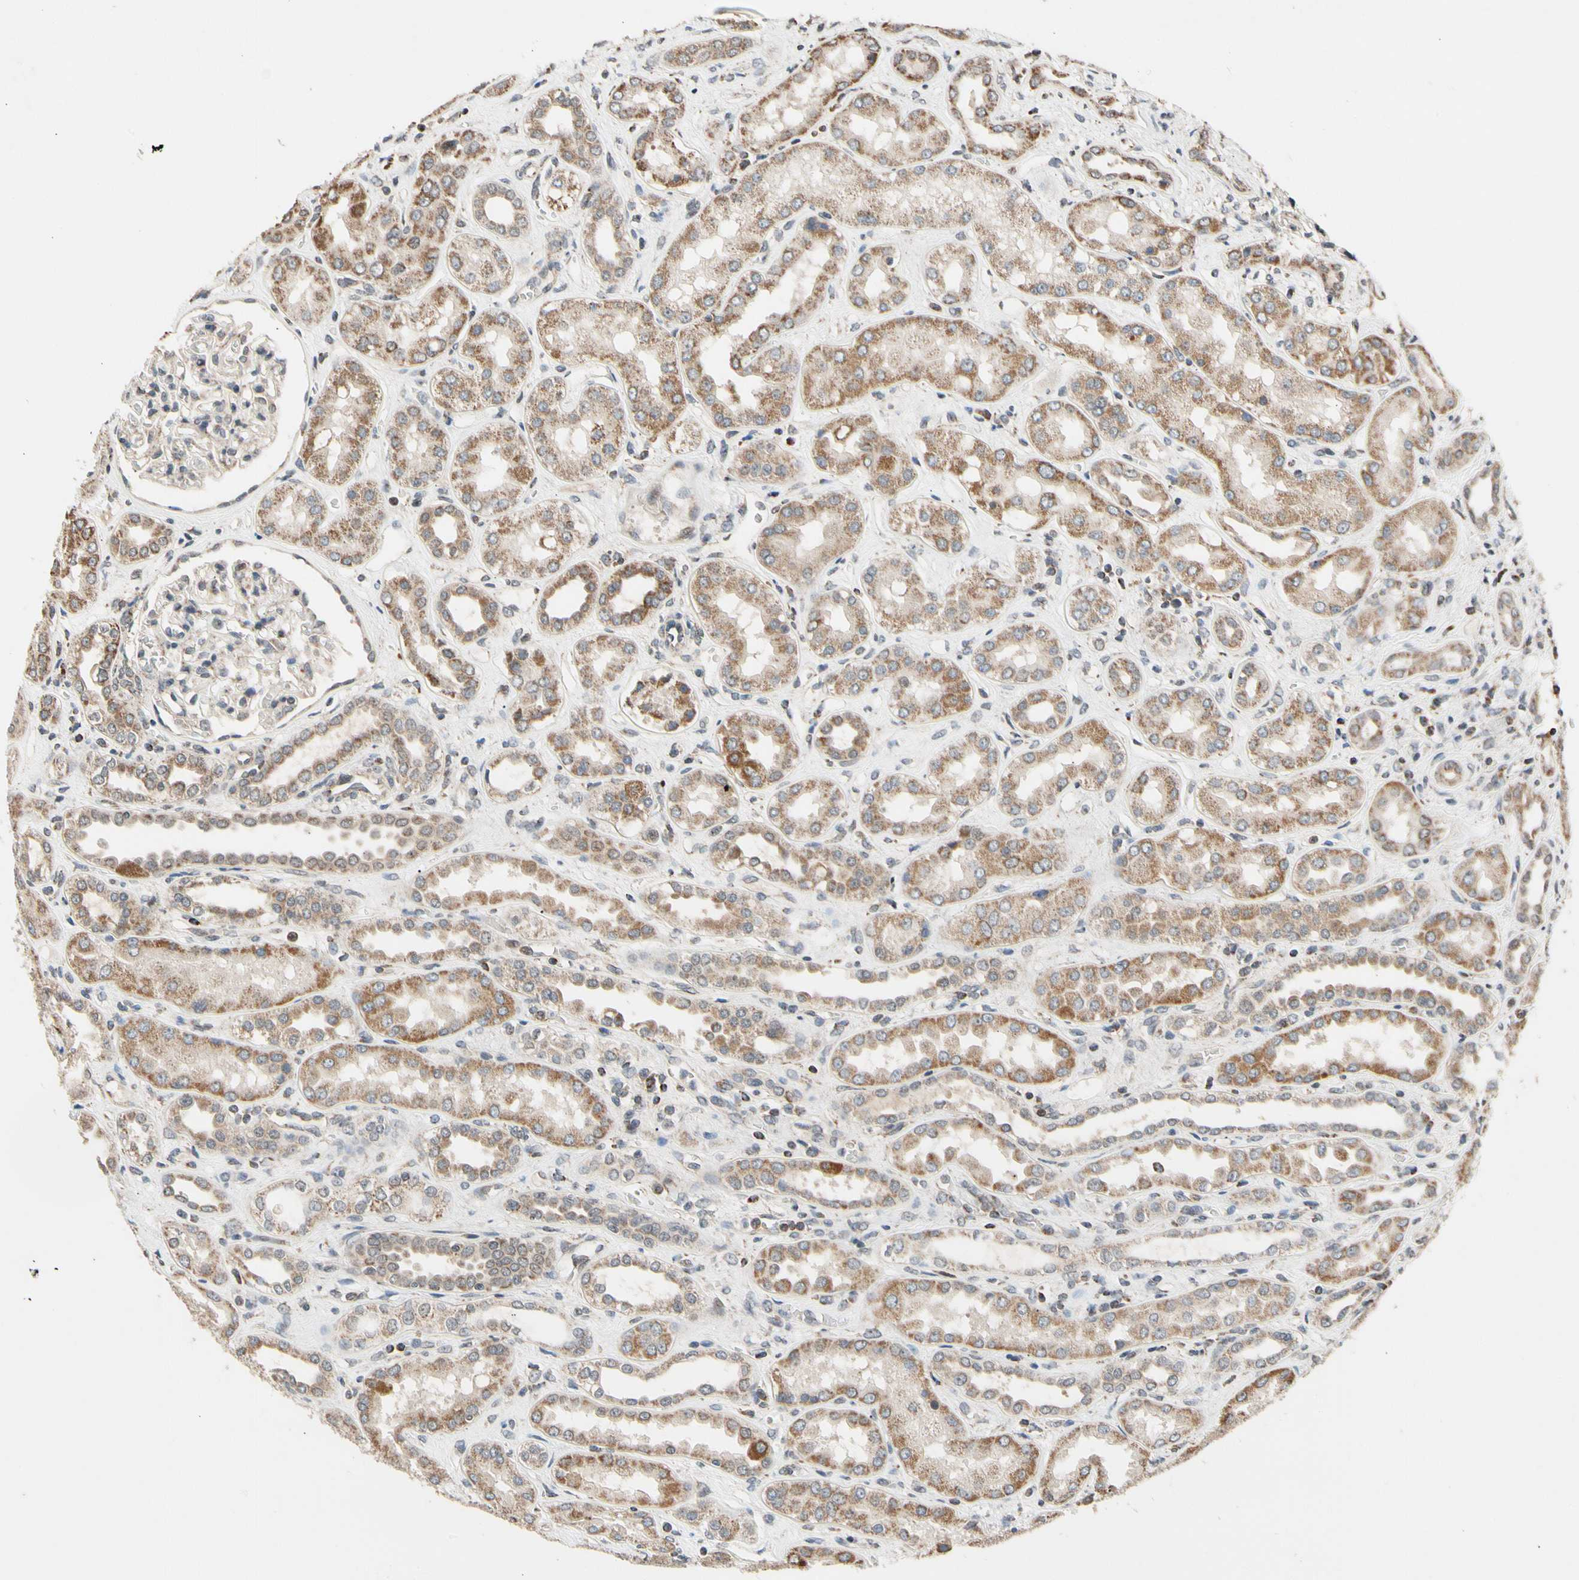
{"staining": {"intensity": "negative", "quantity": "none", "location": "none"}, "tissue": "kidney", "cell_type": "Cells in glomeruli", "image_type": "normal", "snomed": [{"axis": "morphology", "description": "Normal tissue, NOS"}, {"axis": "topography", "description": "Kidney"}], "caption": "Cells in glomeruli are negative for protein expression in unremarkable human kidney. Nuclei are stained in blue.", "gene": "KHDC4", "patient": {"sex": "male", "age": 59}}